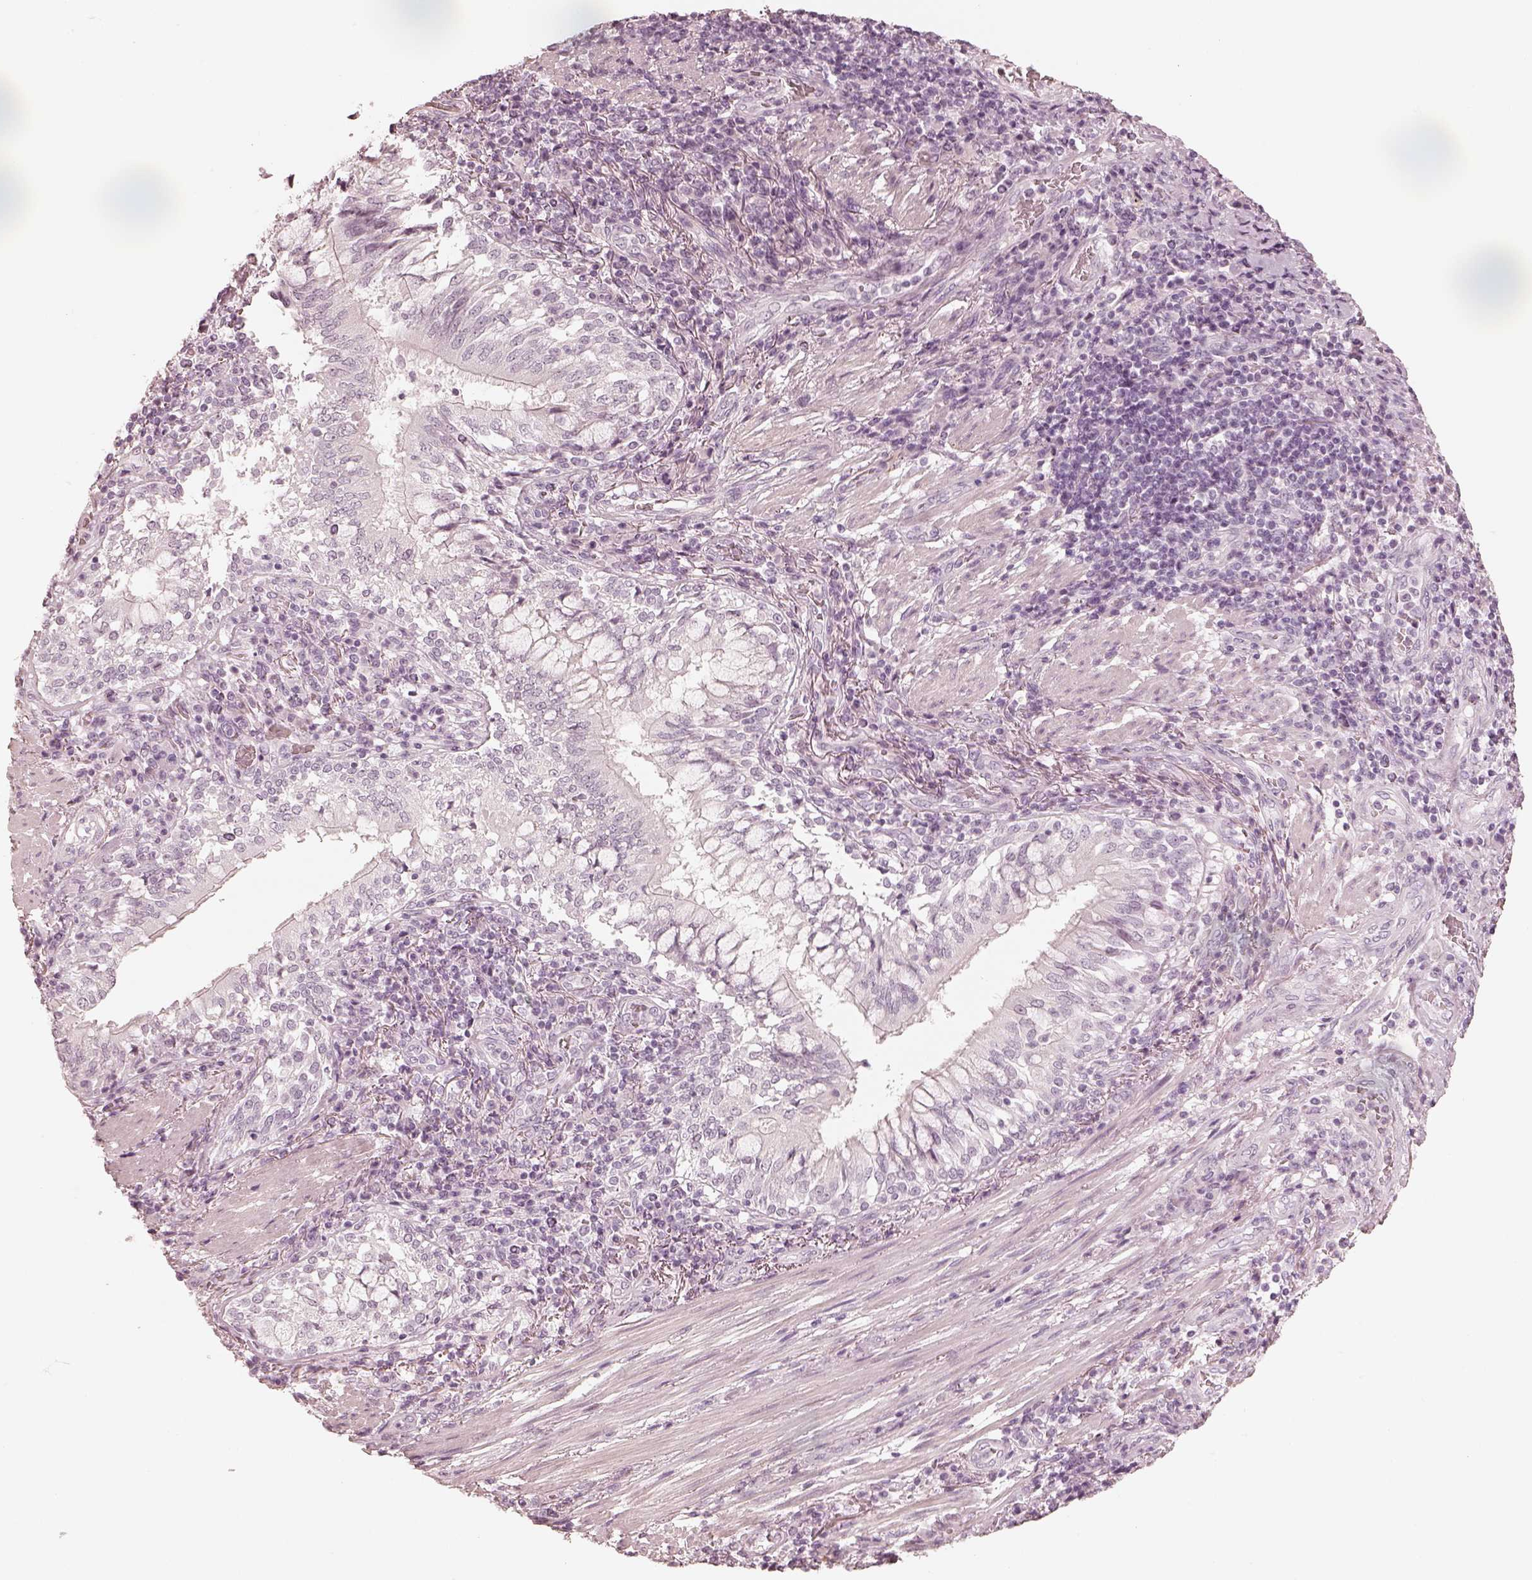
{"staining": {"intensity": "negative", "quantity": "none", "location": "none"}, "tissue": "lung cancer", "cell_type": "Tumor cells", "image_type": "cancer", "snomed": [{"axis": "morphology", "description": "Normal tissue, NOS"}, {"axis": "morphology", "description": "Squamous cell carcinoma, NOS"}, {"axis": "topography", "description": "Bronchus"}, {"axis": "topography", "description": "Lung"}], "caption": "DAB (3,3'-diaminobenzidine) immunohistochemical staining of human lung cancer displays no significant staining in tumor cells.", "gene": "CALR3", "patient": {"sex": "male", "age": 64}}